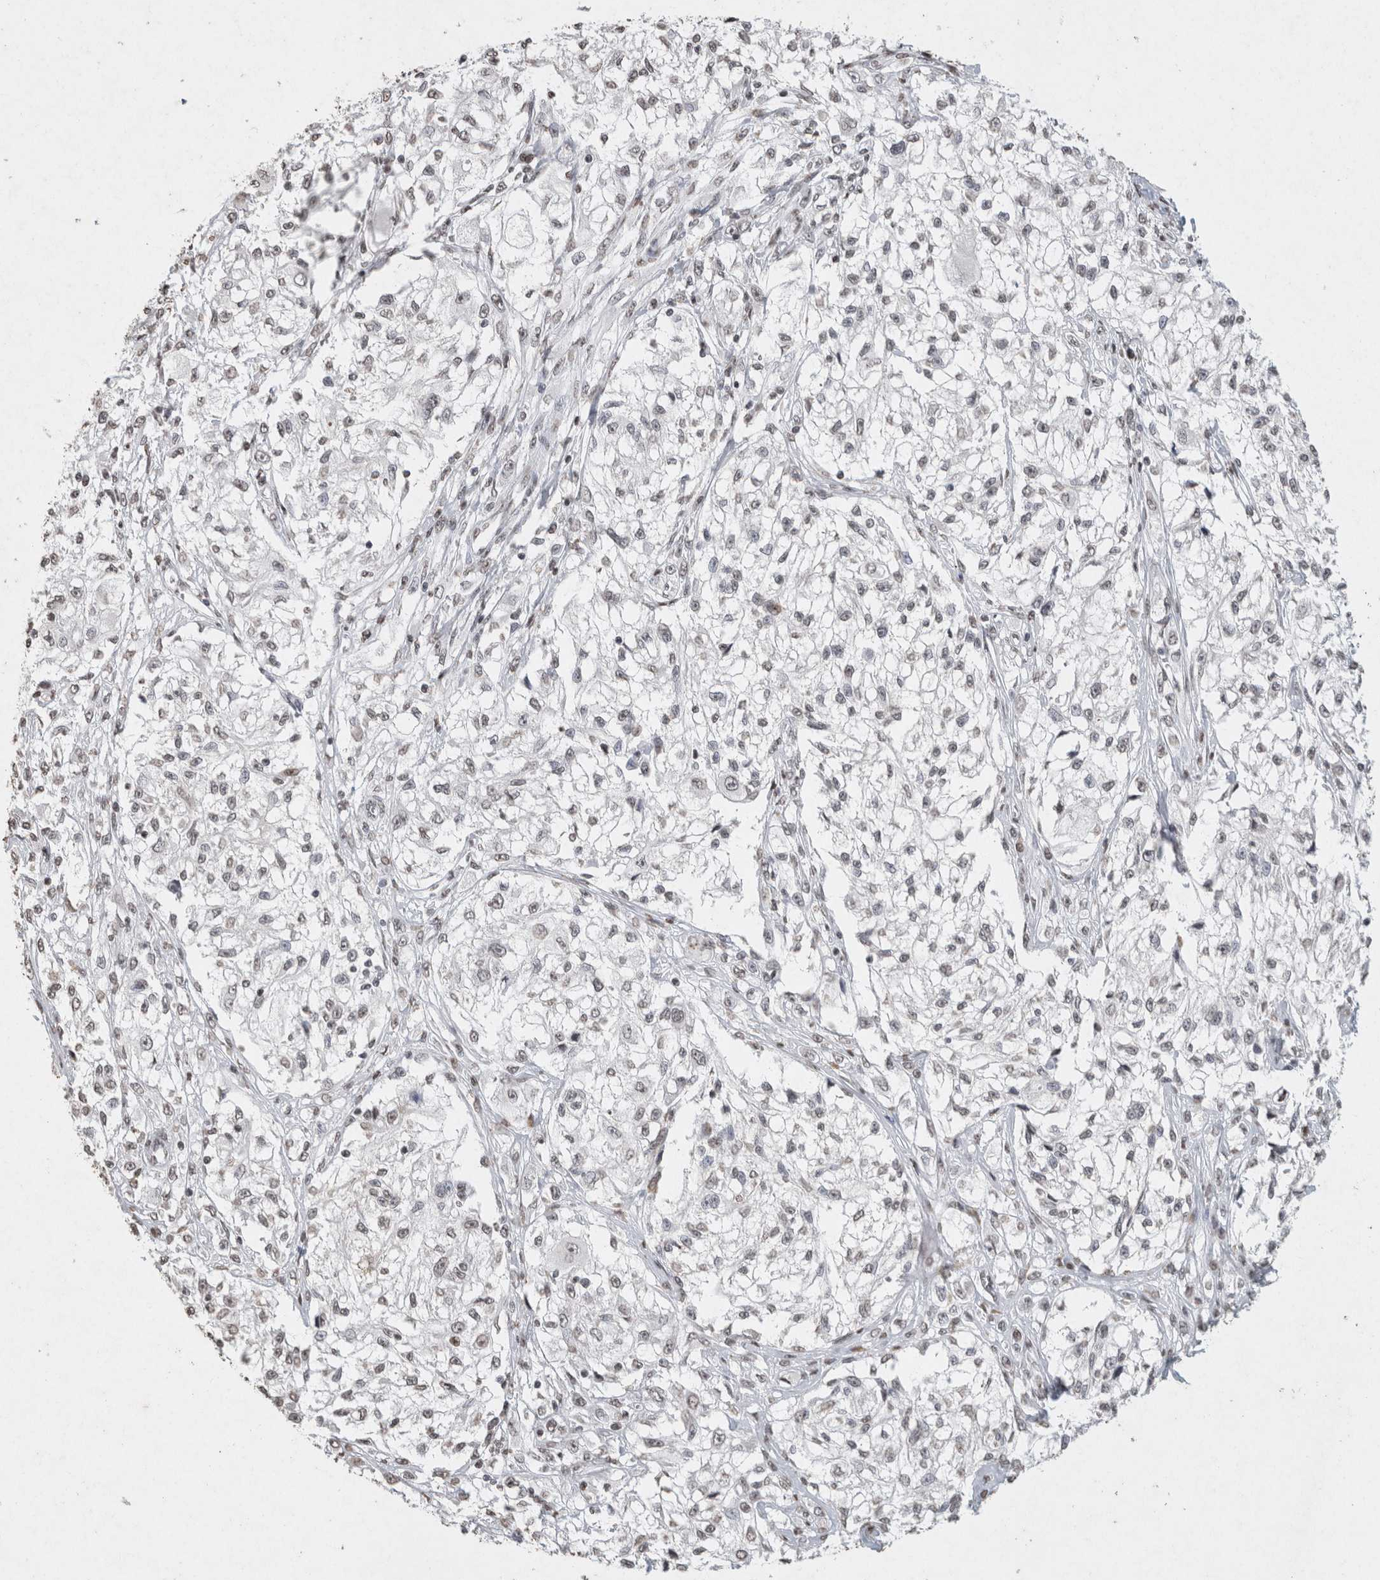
{"staining": {"intensity": "weak", "quantity": "25%-75%", "location": "nuclear"}, "tissue": "melanoma", "cell_type": "Tumor cells", "image_type": "cancer", "snomed": [{"axis": "morphology", "description": "Malignant melanoma, NOS"}, {"axis": "topography", "description": "Skin of head"}], "caption": "Melanoma stained for a protein (brown) demonstrates weak nuclear positive expression in about 25%-75% of tumor cells.", "gene": "CNTN1", "patient": {"sex": "male", "age": 83}}